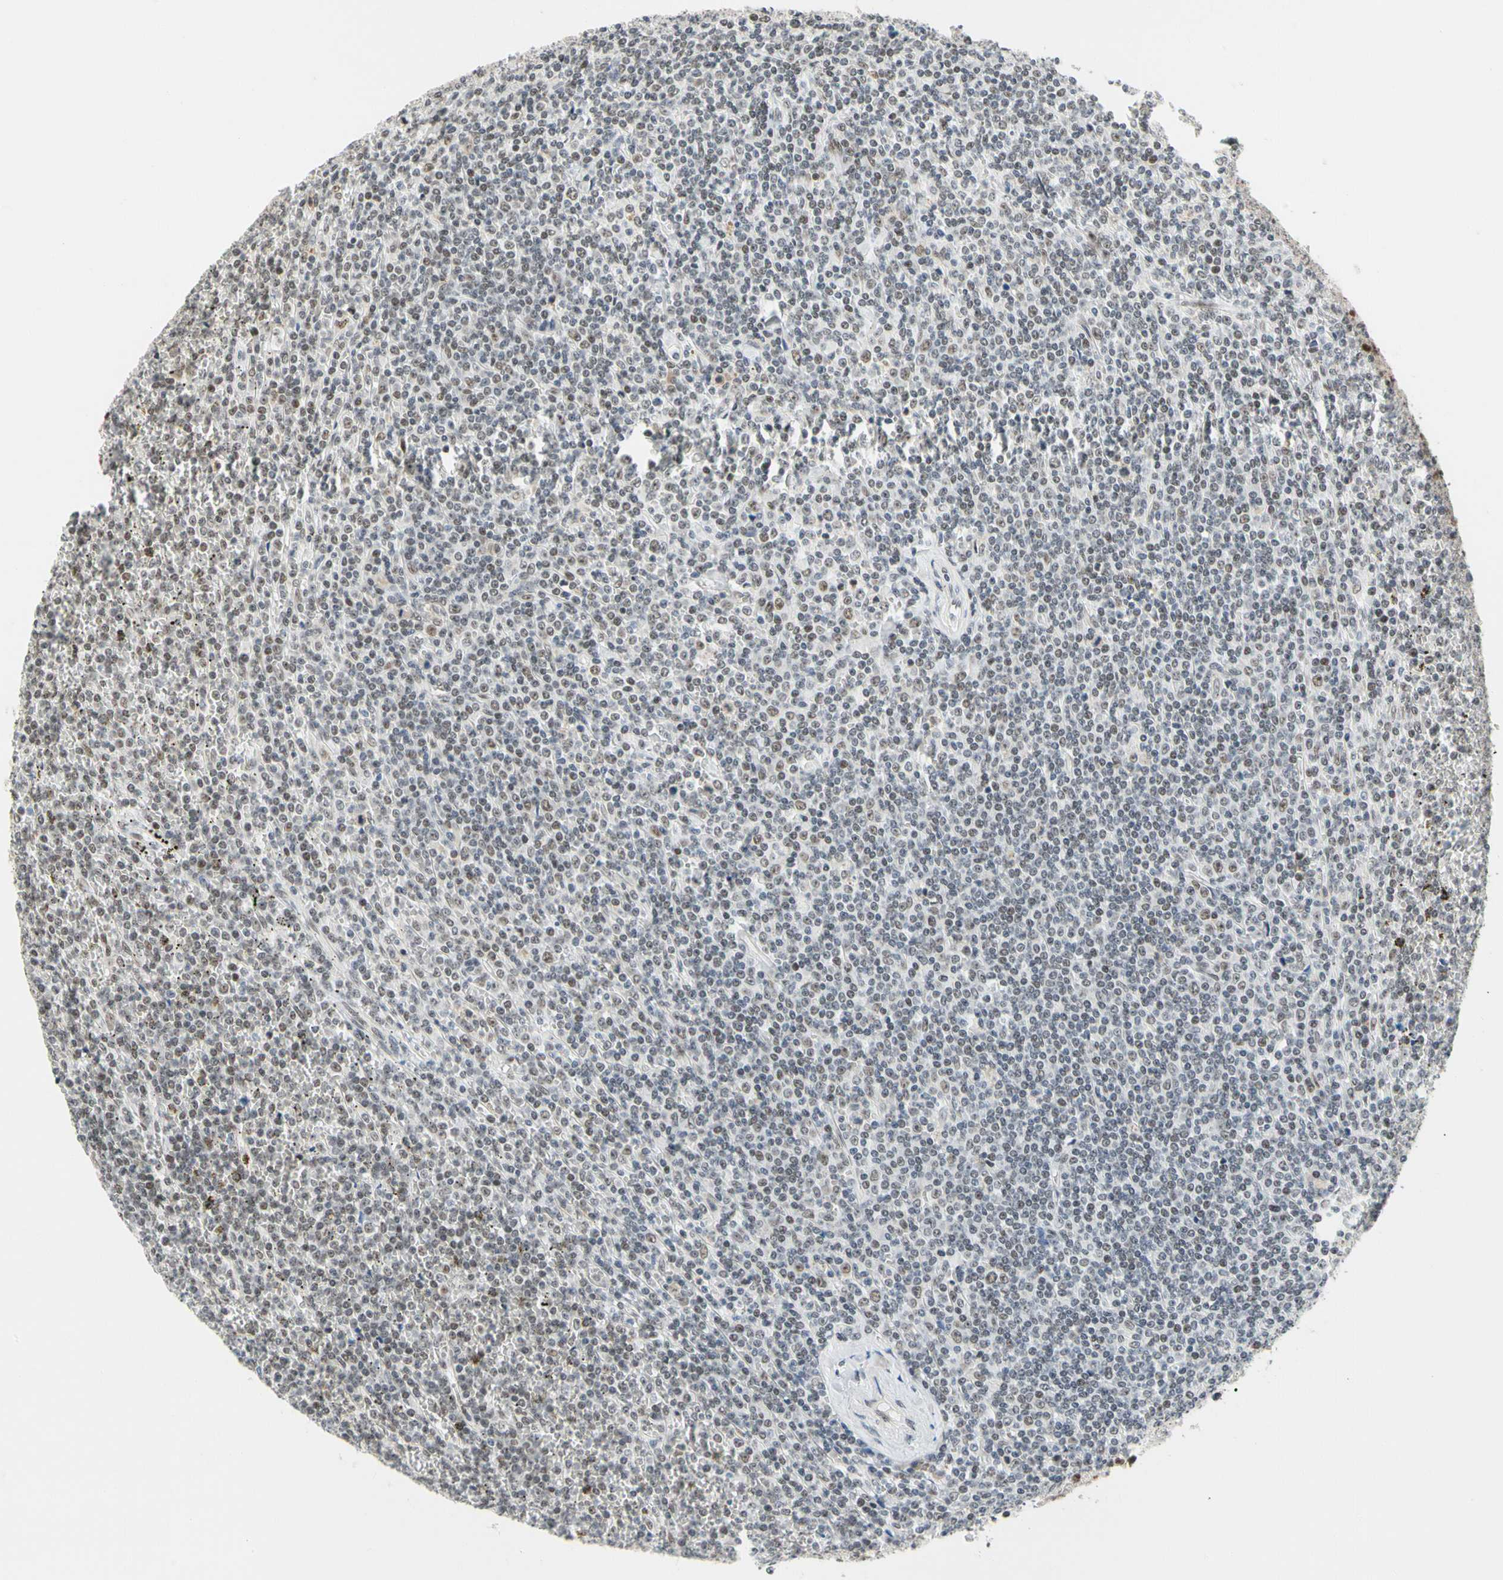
{"staining": {"intensity": "weak", "quantity": "25%-75%", "location": "nuclear"}, "tissue": "lymphoma", "cell_type": "Tumor cells", "image_type": "cancer", "snomed": [{"axis": "morphology", "description": "Malignant lymphoma, non-Hodgkin's type, Low grade"}, {"axis": "topography", "description": "Spleen"}], "caption": "Immunohistochemistry (IHC) staining of malignant lymphoma, non-Hodgkin's type (low-grade), which demonstrates low levels of weak nuclear expression in approximately 25%-75% of tumor cells indicating weak nuclear protein expression. The staining was performed using DAB (brown) for protein detection and nuclei were counterstained in hematoxylin (blue).", "gene": "ZSCAN16", "patient": {"sex": "female", "age": 19}}